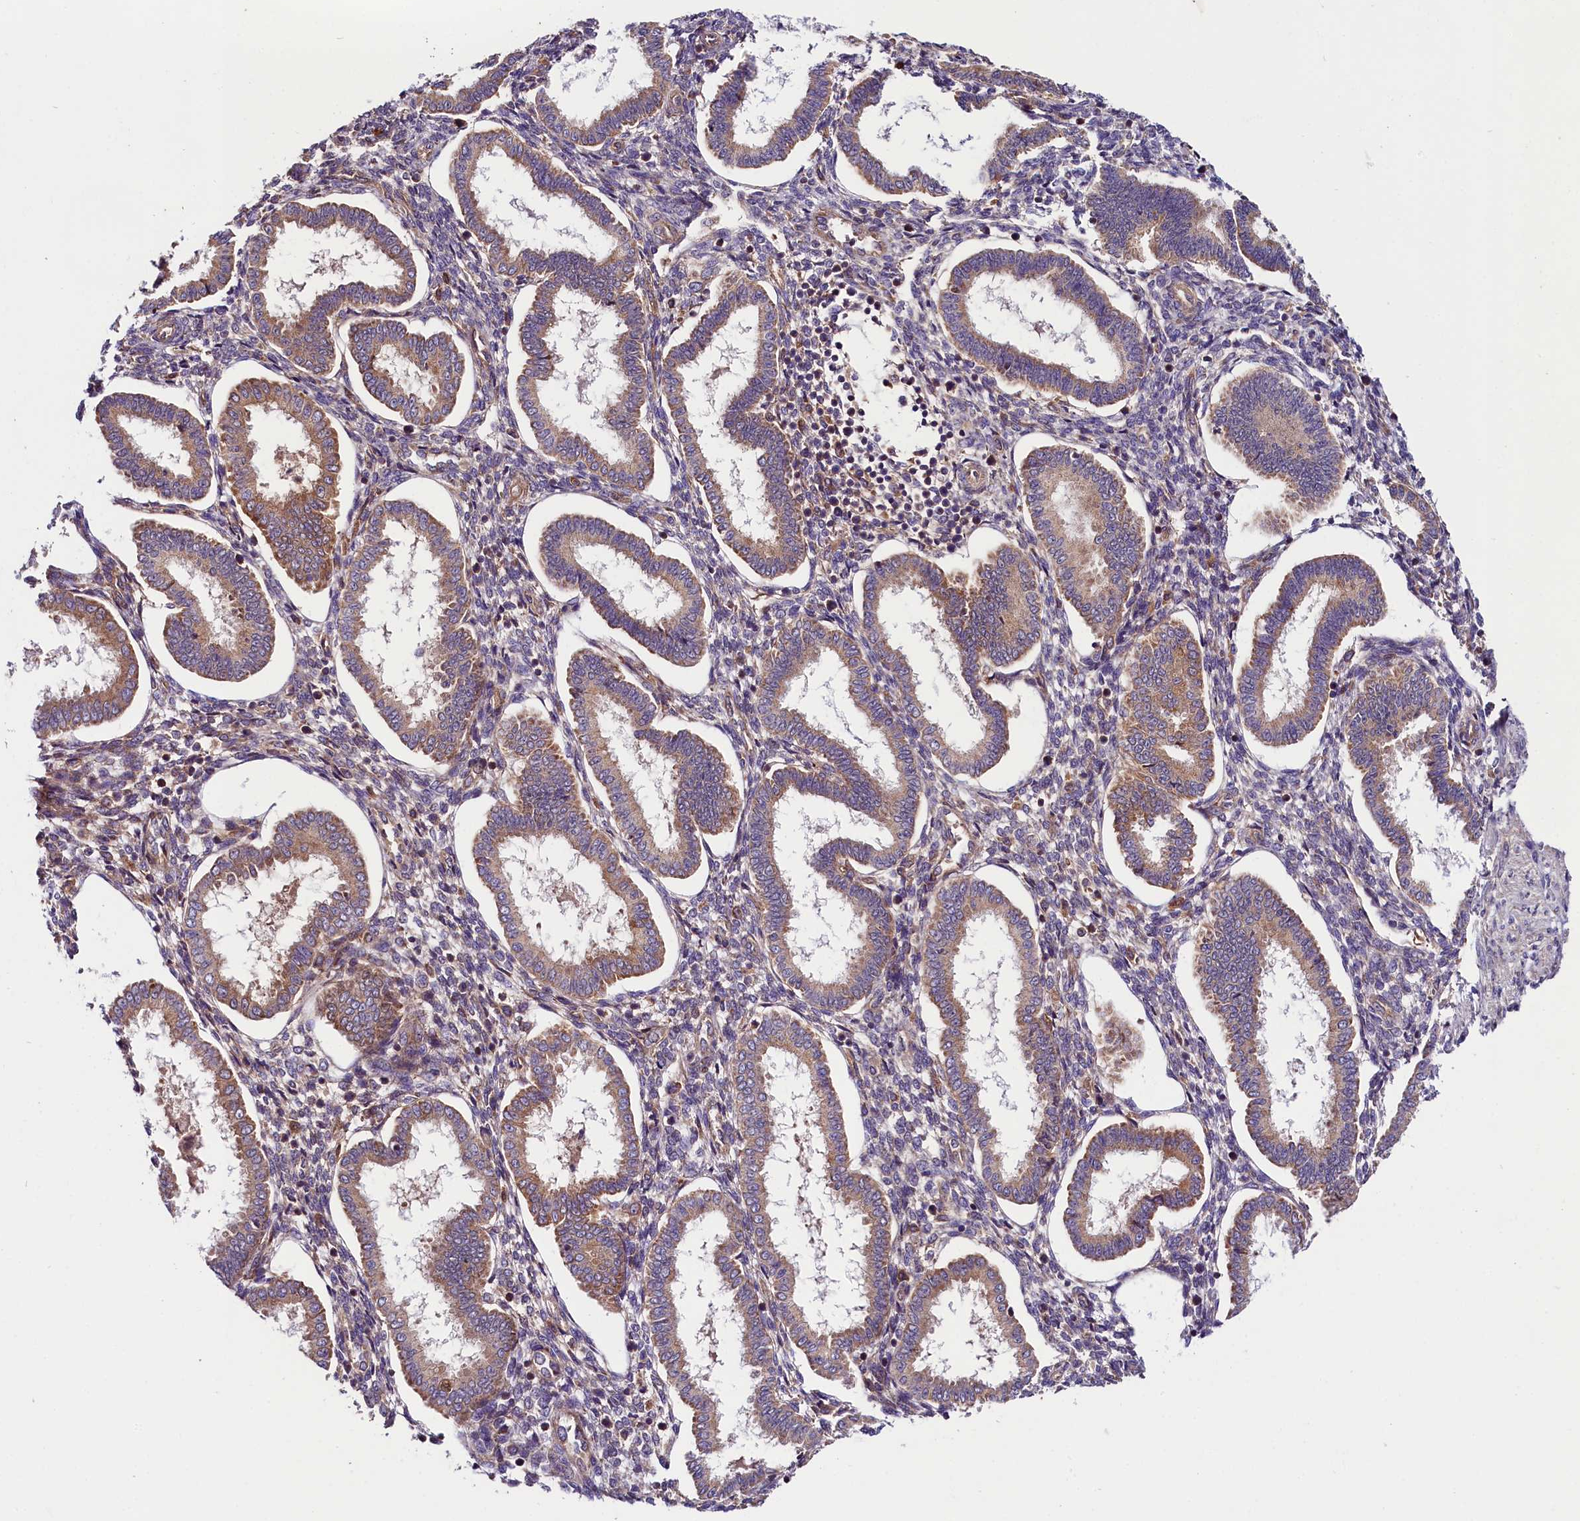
{"staining": {"intensity": "weak", "quantity": "25%-75%", "location": "cytoplasmic/membranous"}, "tissue": "endometrium", "cell_type": "Cells in endometrial stroma", "image_type": "normal", "snomed": [{"axis": "morphology", "description": "Normal tissue, NOS"}, {"axis": "topography", "description": "Endometrium"}], "caption": "Immunohistochemical staining of benign endometrium exhibits weak cytoplasmic/membranous protein positivity in approximately 25%-75% of cells in endometrial stroma. (Brightfield microscopy of DAB IHC at high magnification).", "gene": "SPG11", "patient": {"sex": "female", "age": 24}}